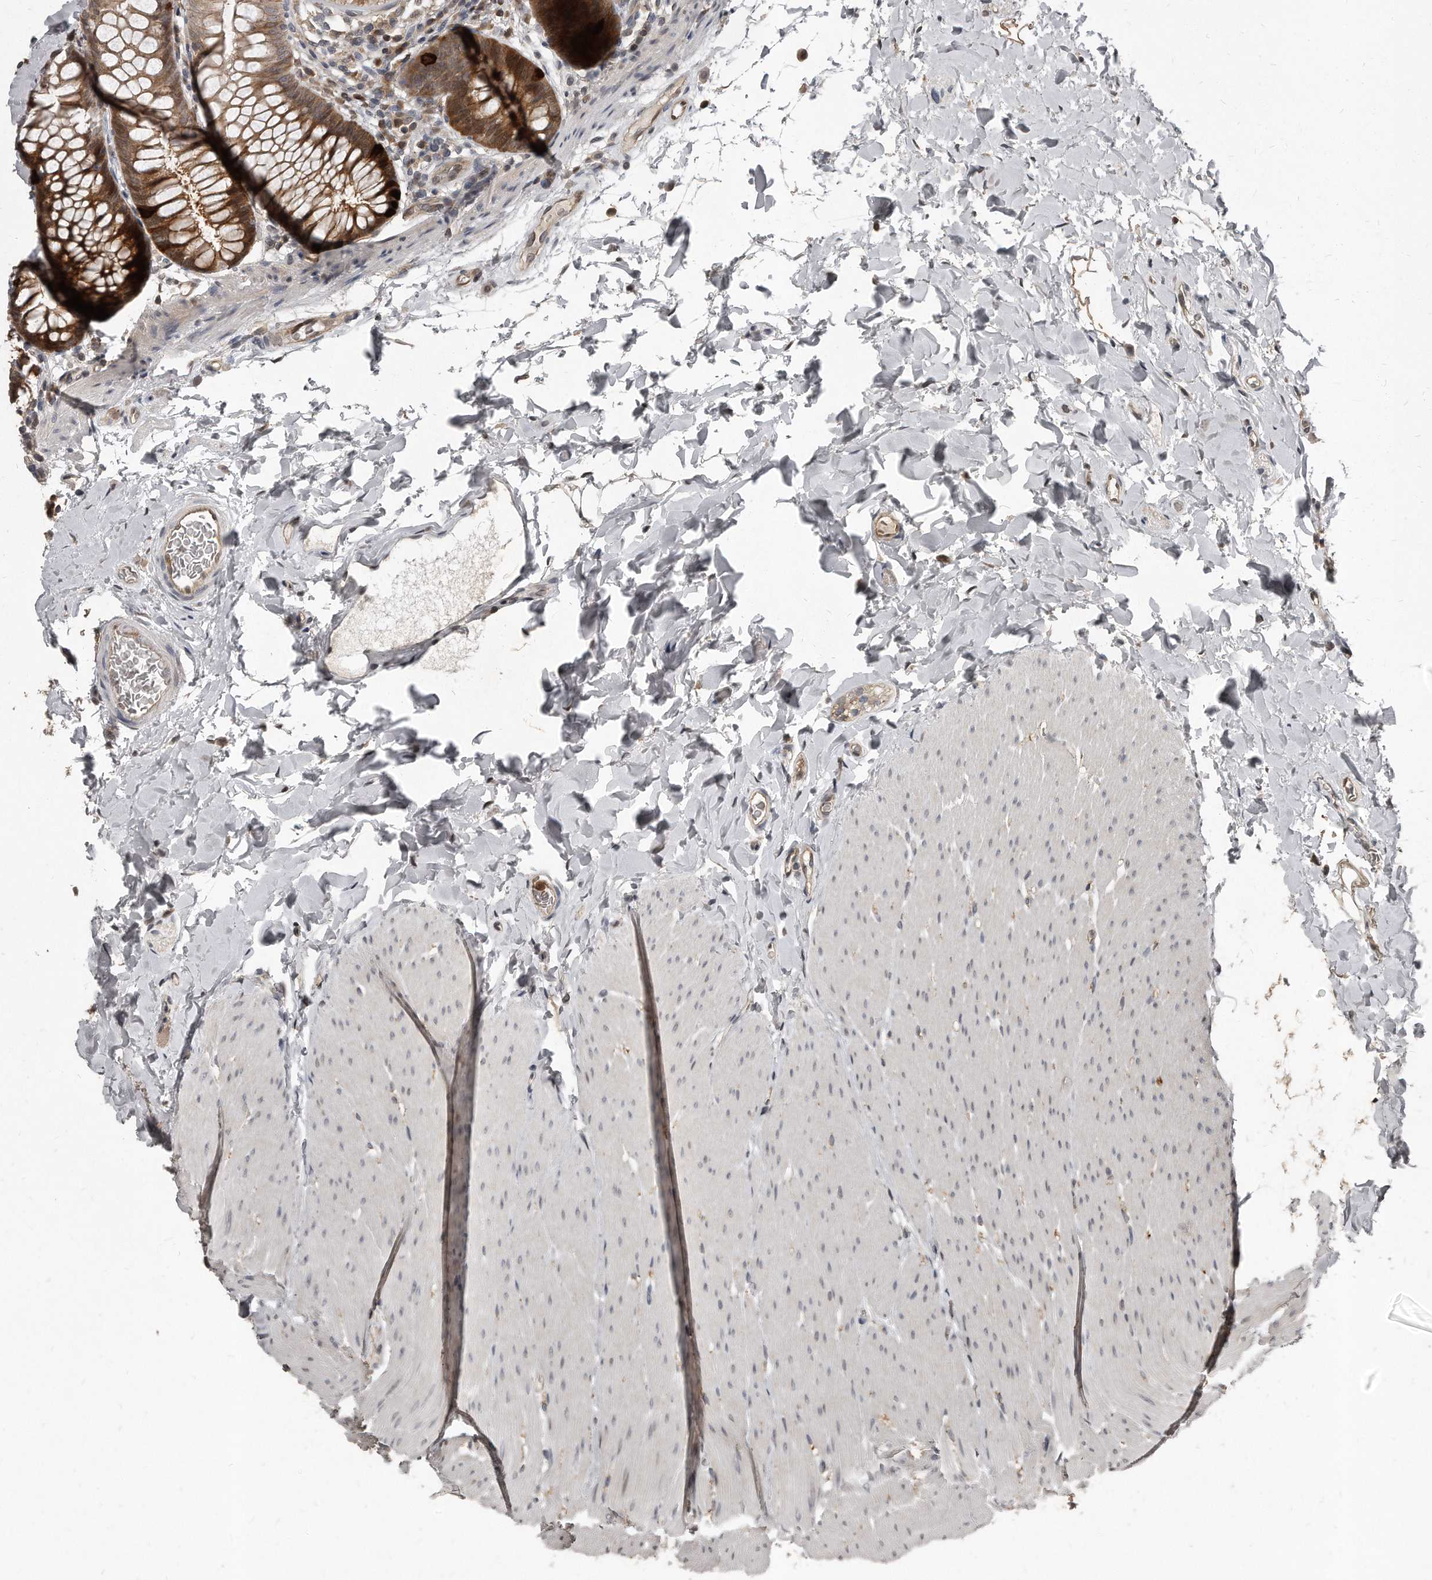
{"staining": {"intensity": "weak", "quantity": ">75%", "location": "cytoplasmic/membranous"}, "tissue": "colon", "cell_type": "Endothelial cells", "image_type": "normal", "snomed": [{"axis": "morphology", "description": "Normal tissue, NOS"}, {"axis": "topography", "description": "Colon"}], "caption": "Colon stained with DAB IHC displays low levels of weak cytoplasmic/membranous staining in approximately >75% of endothelial cells. (DAB (3,3'-diaminobenzidine) = brown stain, brightfield microscopy at high magnification).", "gene": "GCH1", "patient": {"sex": "female", "age": 62}}